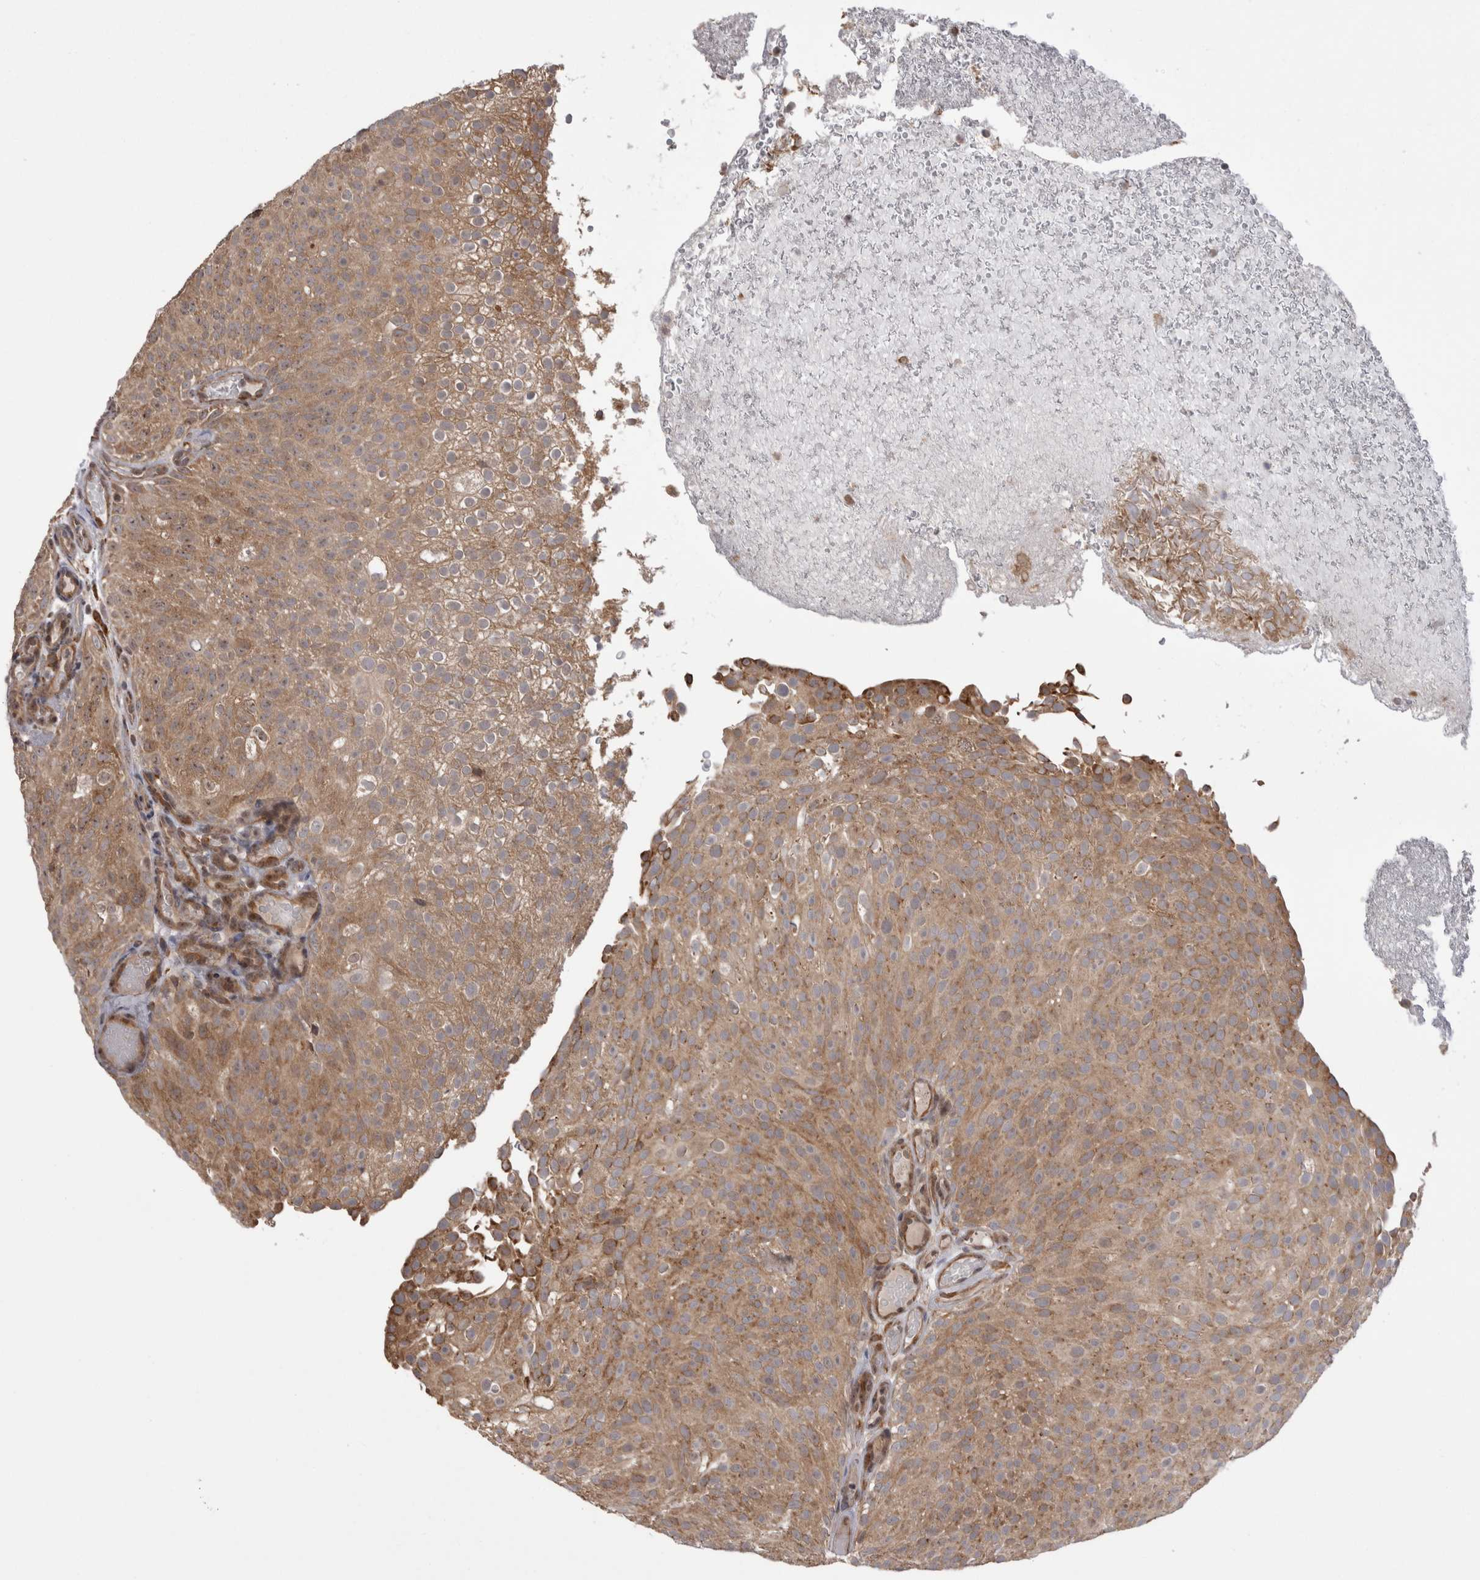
{"staining": {"intensity": "moderate", "quantity": ">75%", "location": "cytoplasmic/membranous"}, "tissue": "urothelial cancer", "cell_type": "Tumor cells", "image_type": "cancer", "snomed": [{"axis": "morphology", "description": "Urothelial carcinoma, Low grade"}, {"axis": "topography", "description": "Urinary bladder"}], "caption": "Tumor cells display medium levels of moderate cytoplasmic/membranous staining in approximately >75% of cells in human urothelial cancer.", "gene": "EXOSC4", "patient": {"sex": "male", "age": 78}}